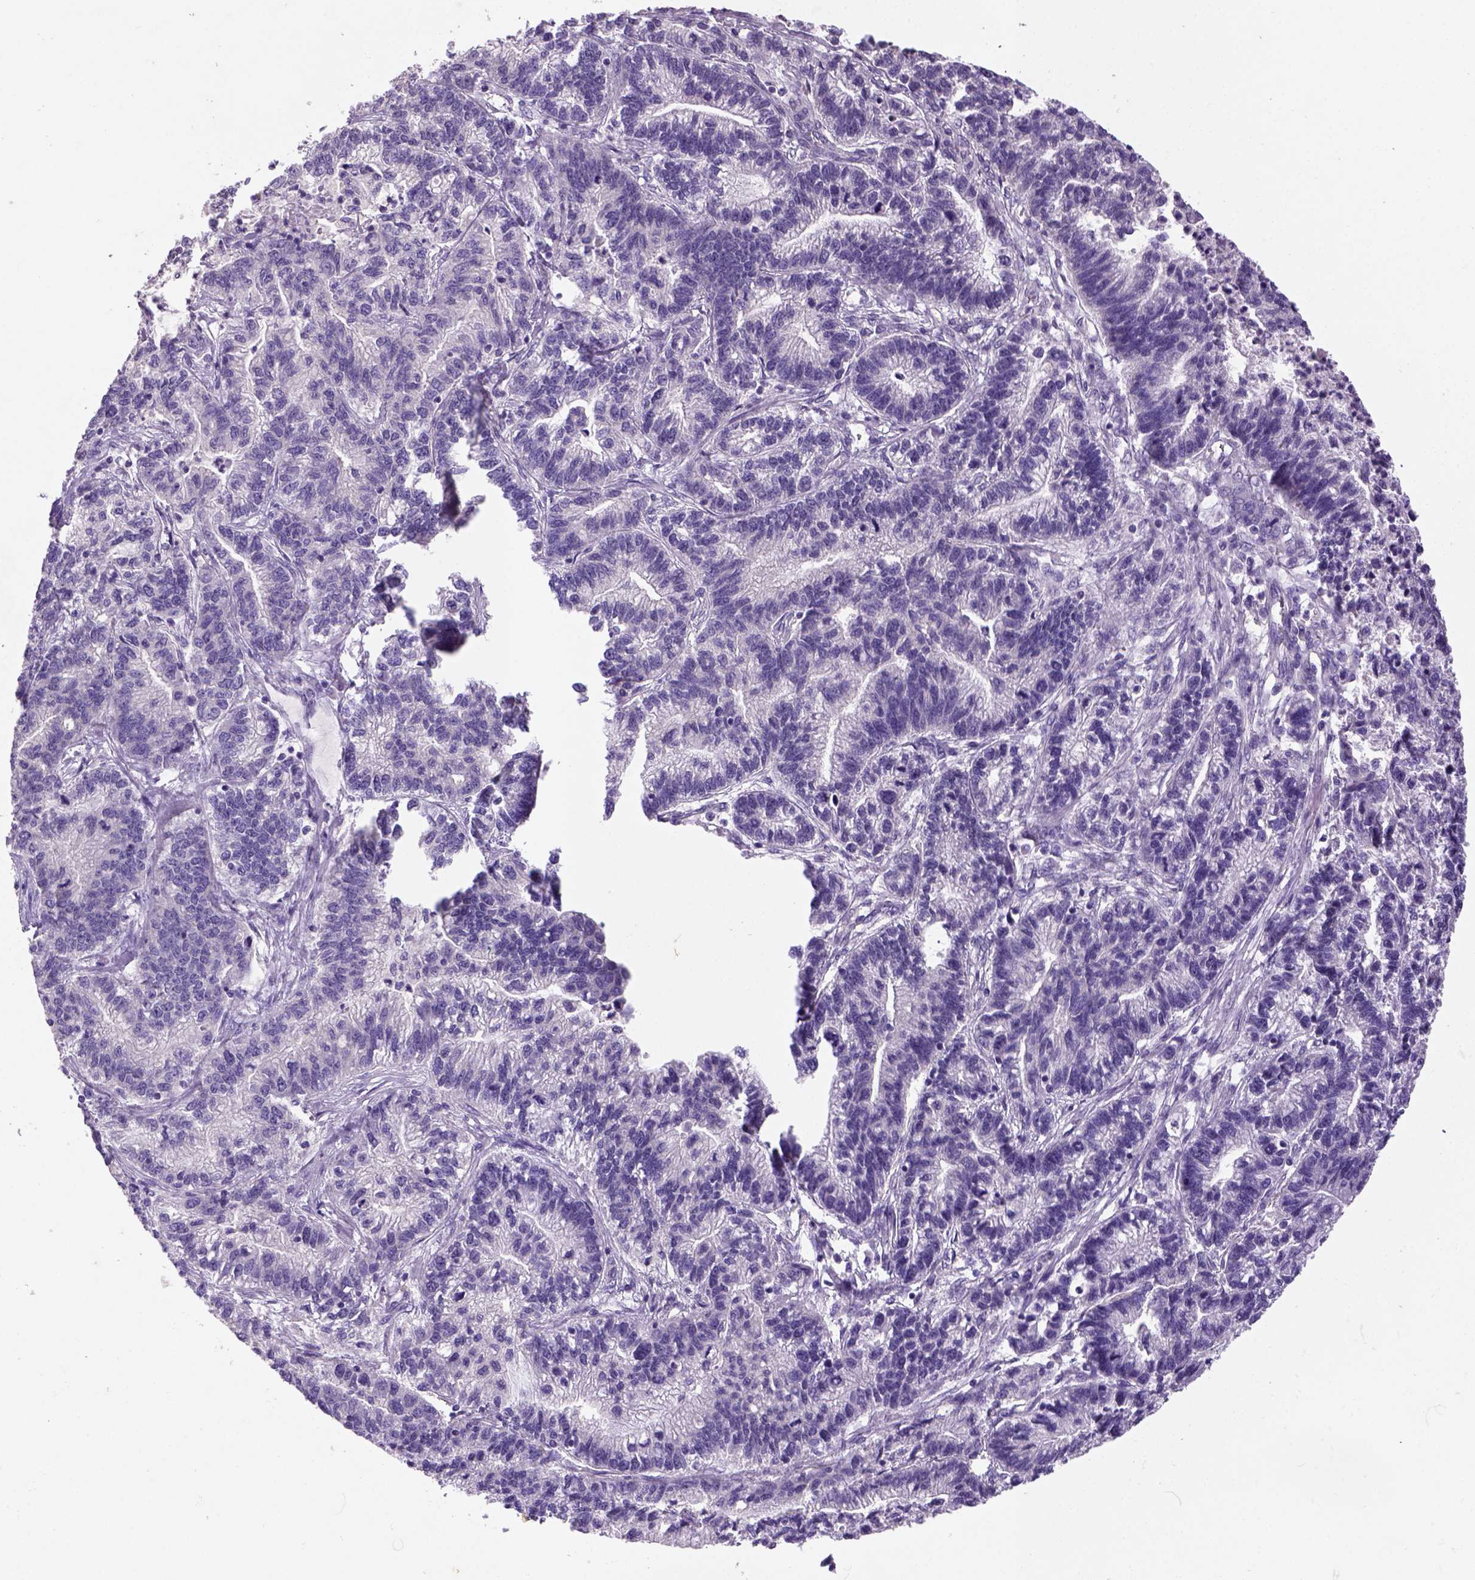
{"staining": {"intensity": "negative", "quantity": "none", "location": "none"}, "tissue": "stomach cancer", "cell_type": "Tumor cells", "image_type": "cancer", "snomed": [{"axis": "morphology", "description": "Adenocarcinoma, NOS"}, {"axis": "topography", "description": "Stomach"}], "caption": "This is an immunohistochemistry micrograph of stomach adenocarcinoma. There is no staining in tumor cells.", "gene": "NLGN2", "patient": {"sex": "male", "age": 83}}